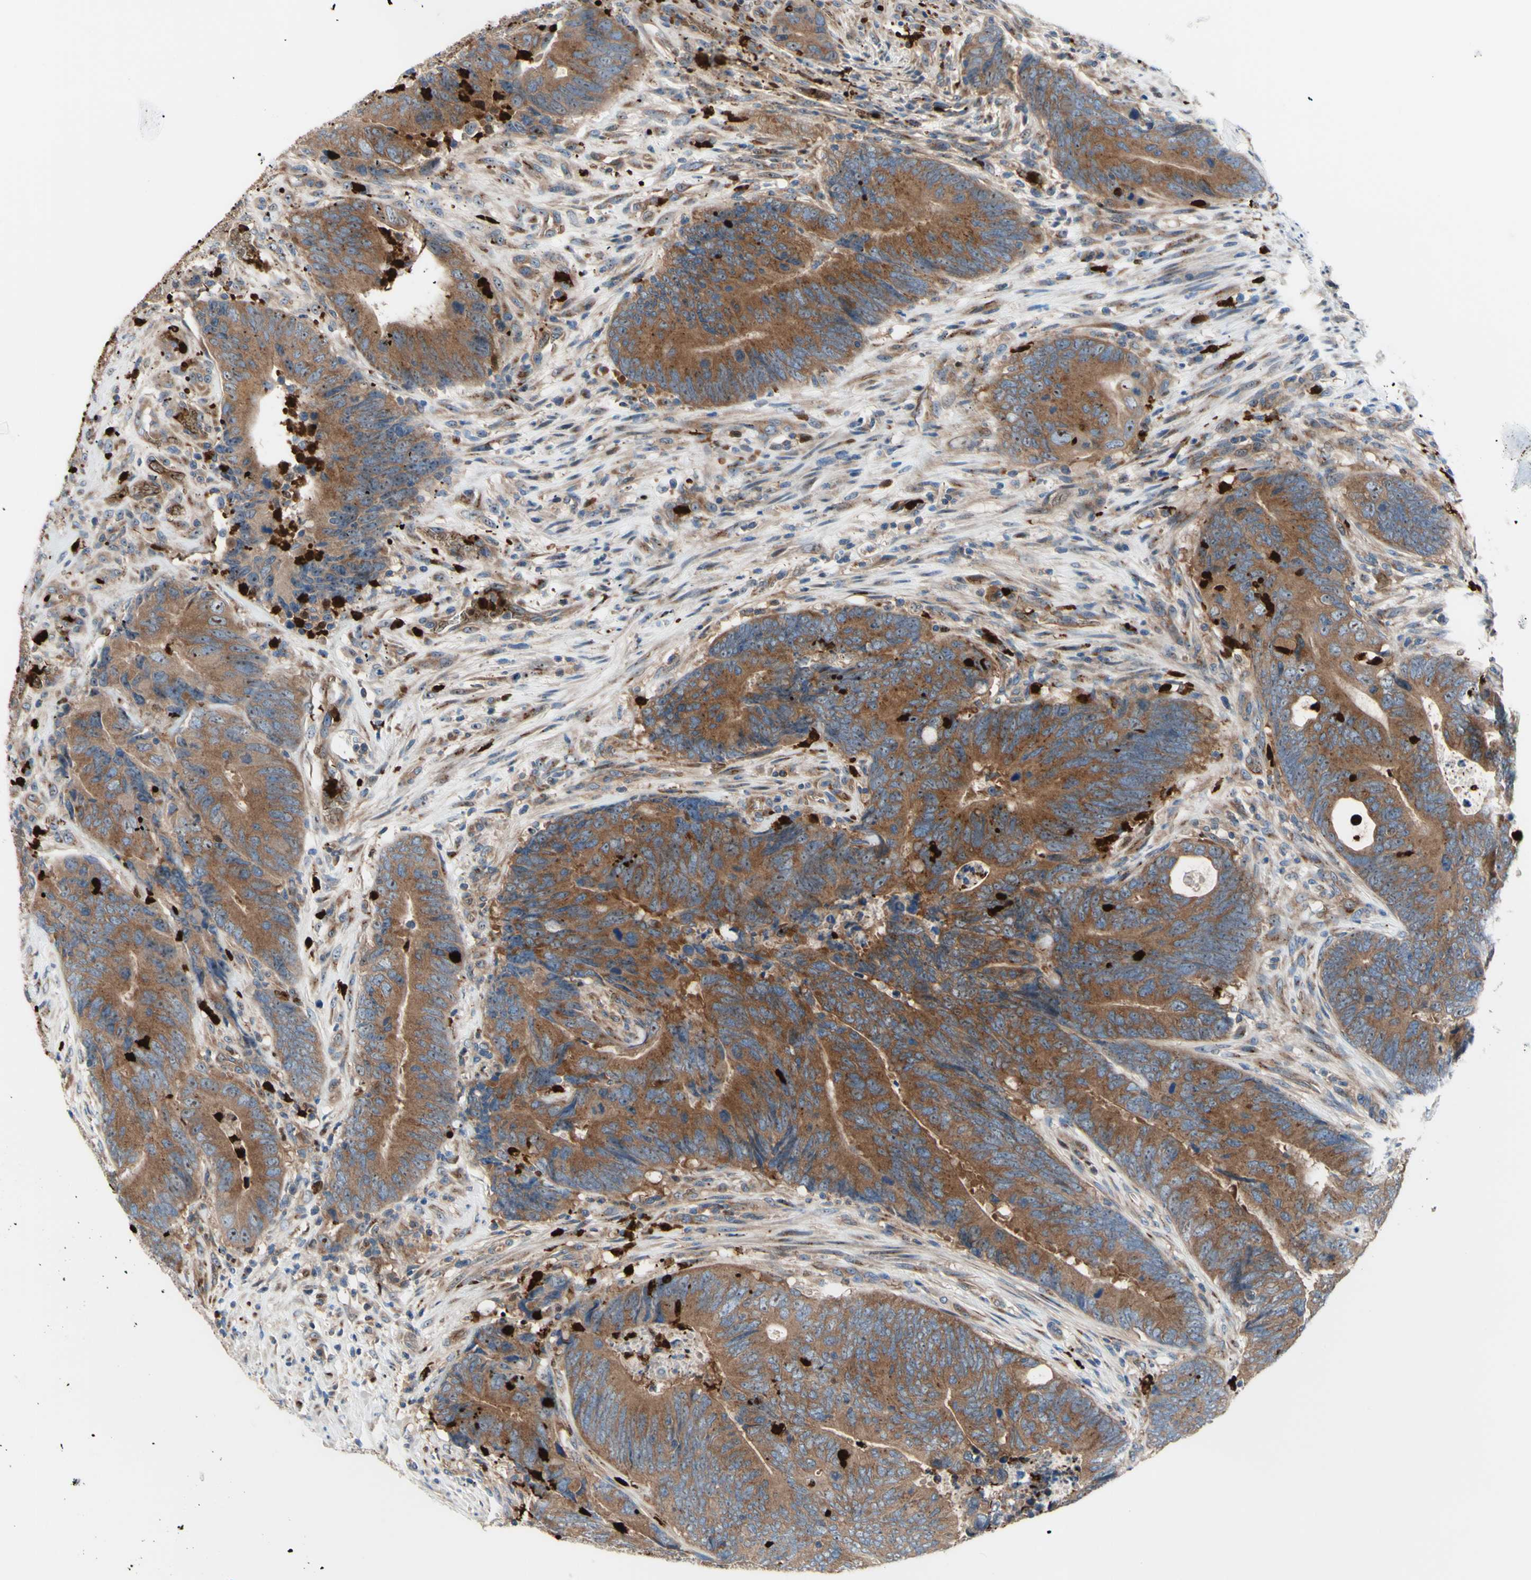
{"staining": {"intensity": "strong", "quantity": ">75%", "location": "cytoplasmic/membranous,nuclear"}, "tissue": "colorectal cancer", "cell_type": "Tumor cells", "image_type": "cancer", "snomed": [{"axis": "morphology", "description": "Normal tissue, NOS"}, {"axis": "morphology", "description": "Adenocarcinoma, NOS"}, {"axis": "topography", "description": "Colon"}], "caption": "Tumor cells reveal high levels of strong cytoplasmic/membranous and nuclear staining in about >75% of cells in colorectal adenocarcinoma. Nuclei are stained in blue.", "gene": "USP9X", "patient": {"sex": "male", "age": 56}}